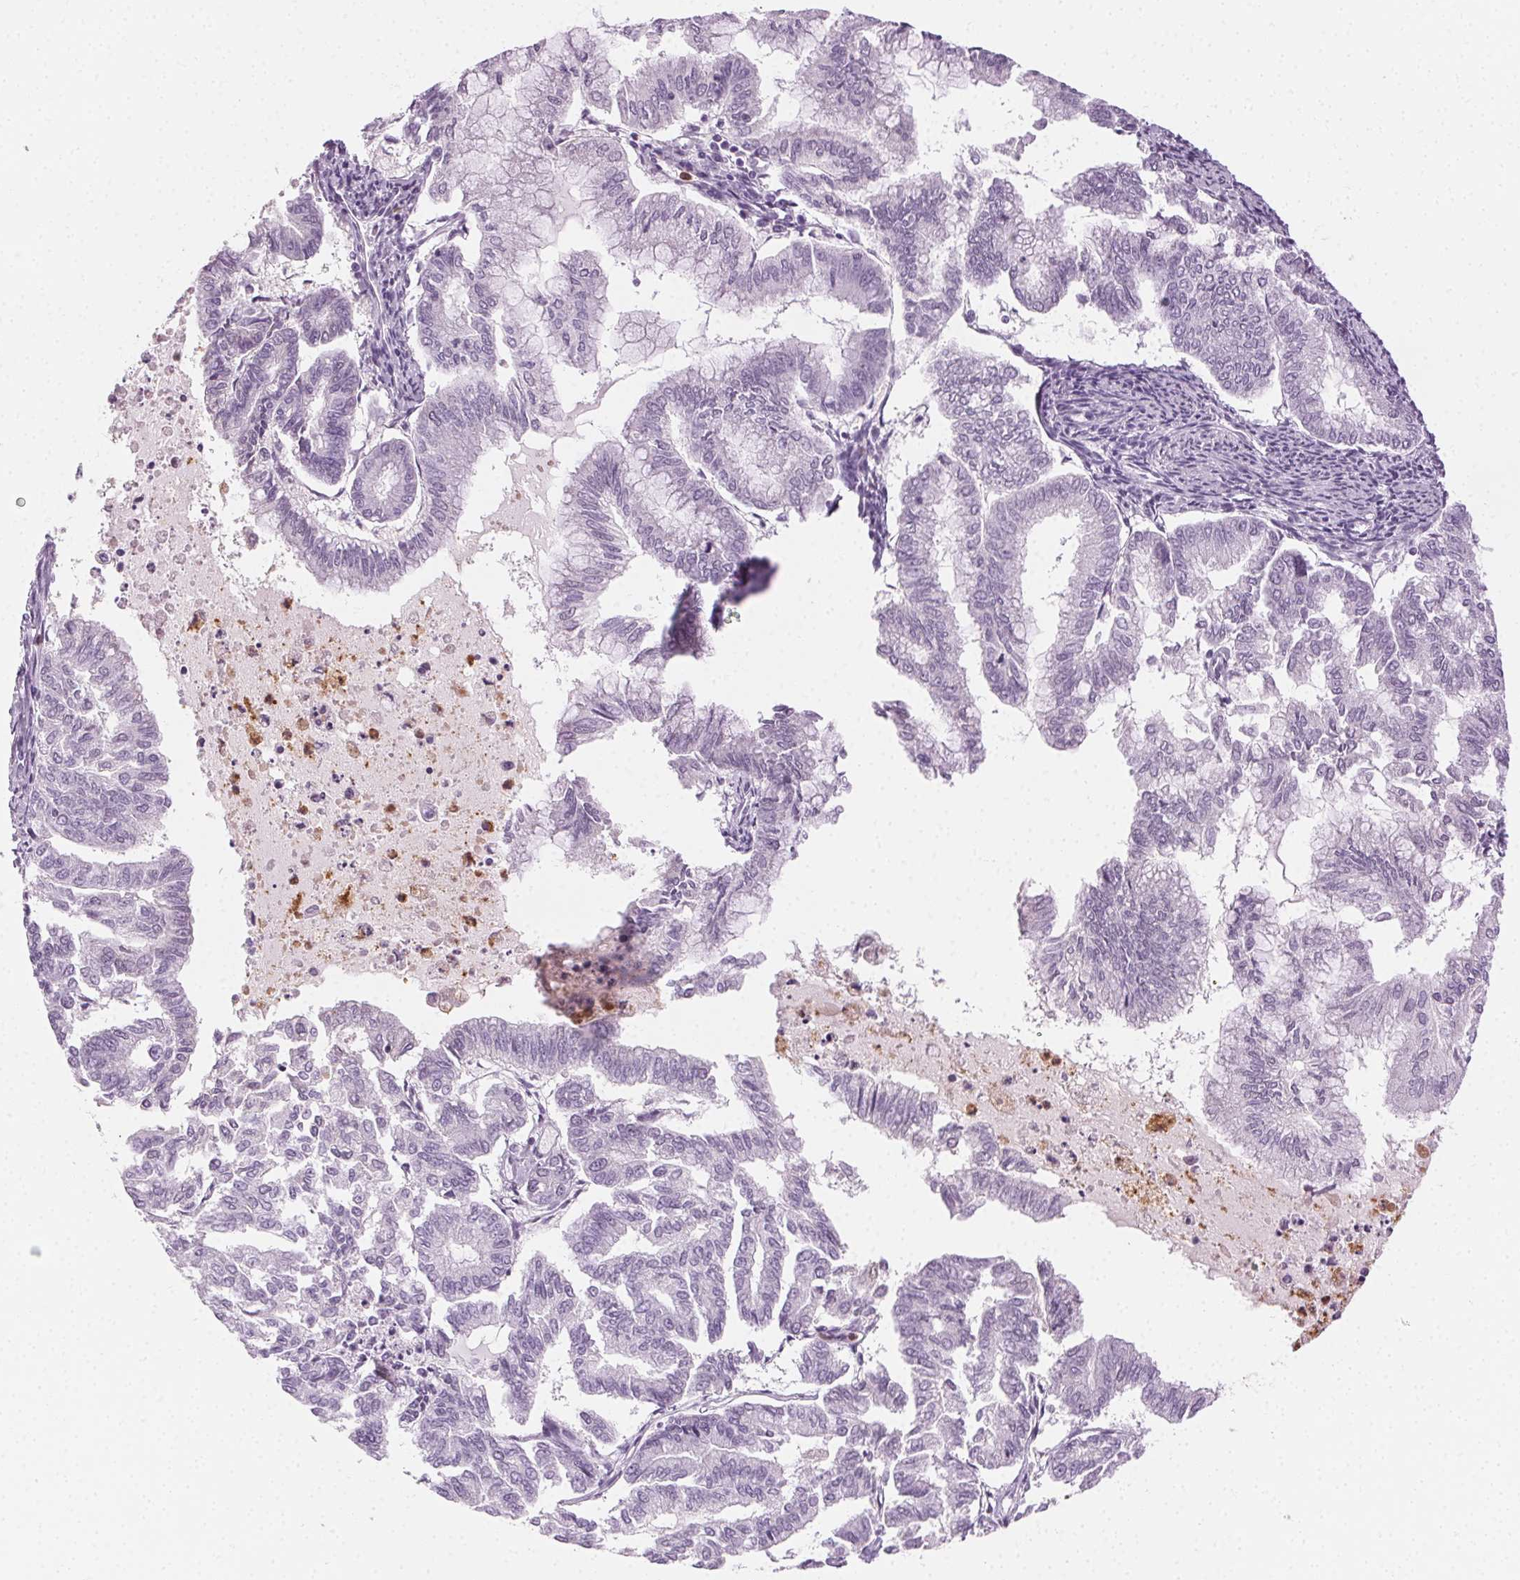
{"staining": {"intensity": "negative", "quantity": "none", "location": "none"}, "tissue": "endometrial cancer", "cell_type": "Tumor cells", "image_type": "cancer", "snomed": [{"axis": "morphology", "description": "Adenocarcinoma, NOS"}, {"axis": "topography", "description": "Endometrium"}], "caption": "Endometrial adenocarcinoma was stained to show a protein in brown. There is no significant expression in tumor cells.", "gene": "MPO", "patient": {"sex": "female", "age": 79}}